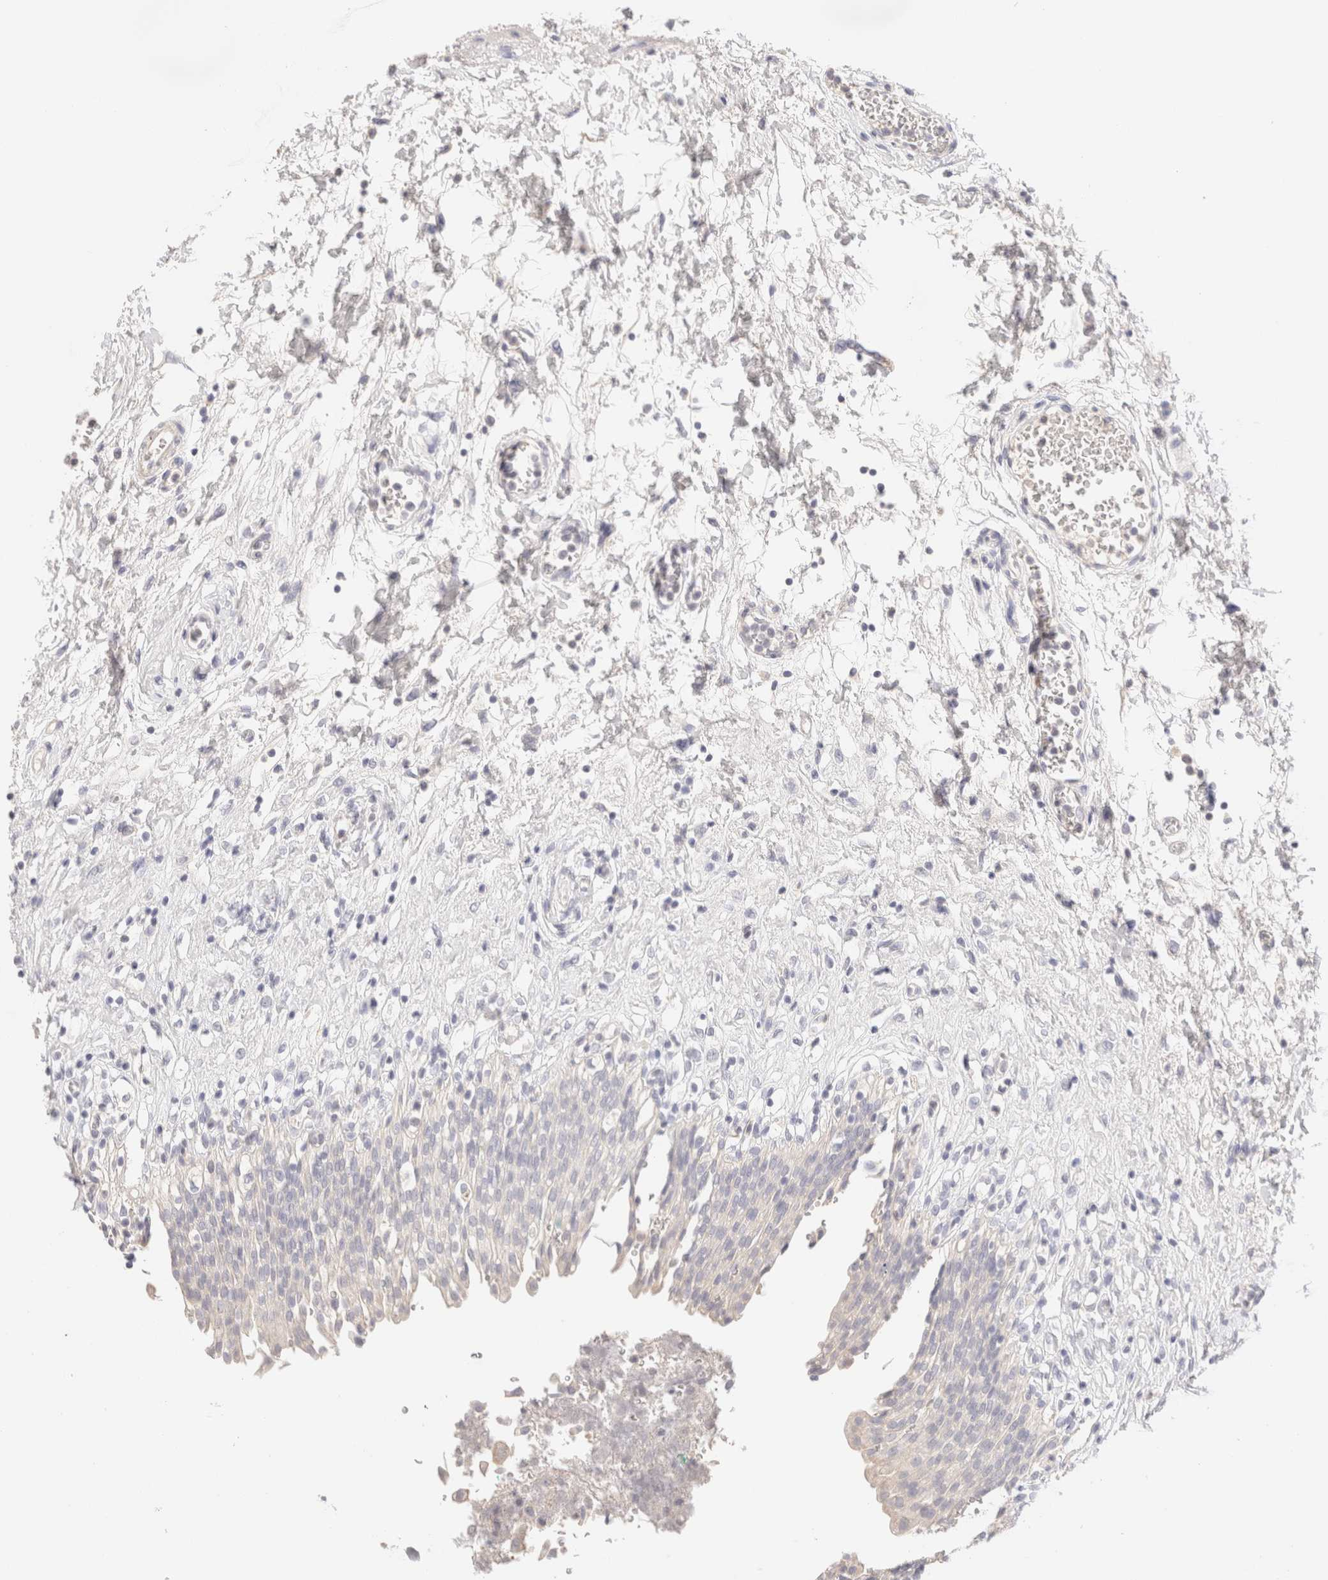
{"staining": {"intensity": "negative", "quantity": "none", "location": "none"}, "tissue": "urinary bladder", "cell_type": "Urothelial cells", "image_type": "normal", "snomed": [{"axis": "morphology", "description": "Urothelial carcinoma, High grade"}, {"axis": "topography", "description": "Urinary bladder"}], "caption": "This is an IHC histopathology image of normal human urinary bladder. There is no positivity in urothelial cells.", "gene": "SCGB2A2", "patient": {"sex": "male", "age": 46}}